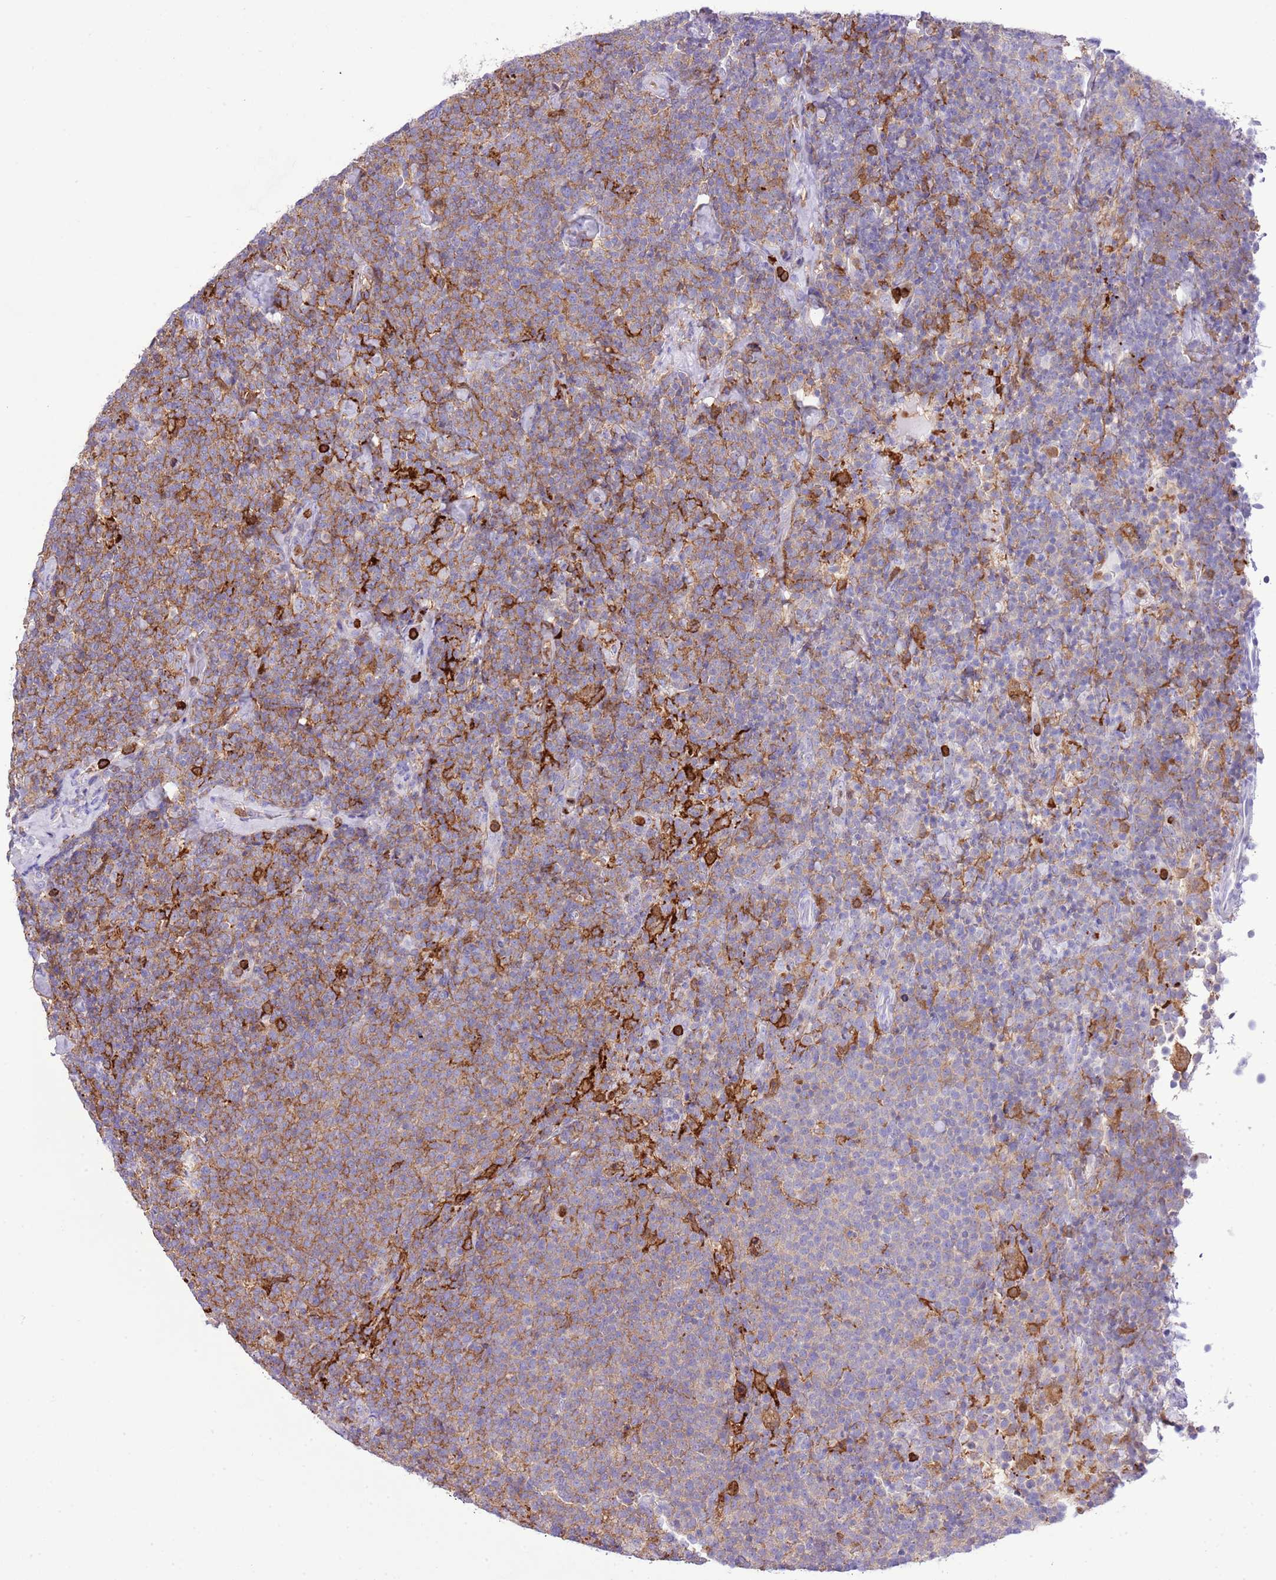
{"staining": {"intensity": "moderate", "quantity": "25%-75%", "location": "cytoplasmic/membranous"}, "tissue": "lymphoma", "cell_type": "Tumor cells", "image_type": "cancer", "snomed": [{"axis": "morphology", "description": "Malignant lymphoma, non-Hodgkin's type, High grade"}, {"axis": "topography", "description": "Lymph node"}], "caption": "An immunohistochemistry histopathology image of tumor tissue is shown. Protein staining in brown highlights moderate cytoplasmic/membranous positivity in lymphoma within tumor cells.", "gene": "EFHD2", "patient": {"sex": "male", "age": 61}}